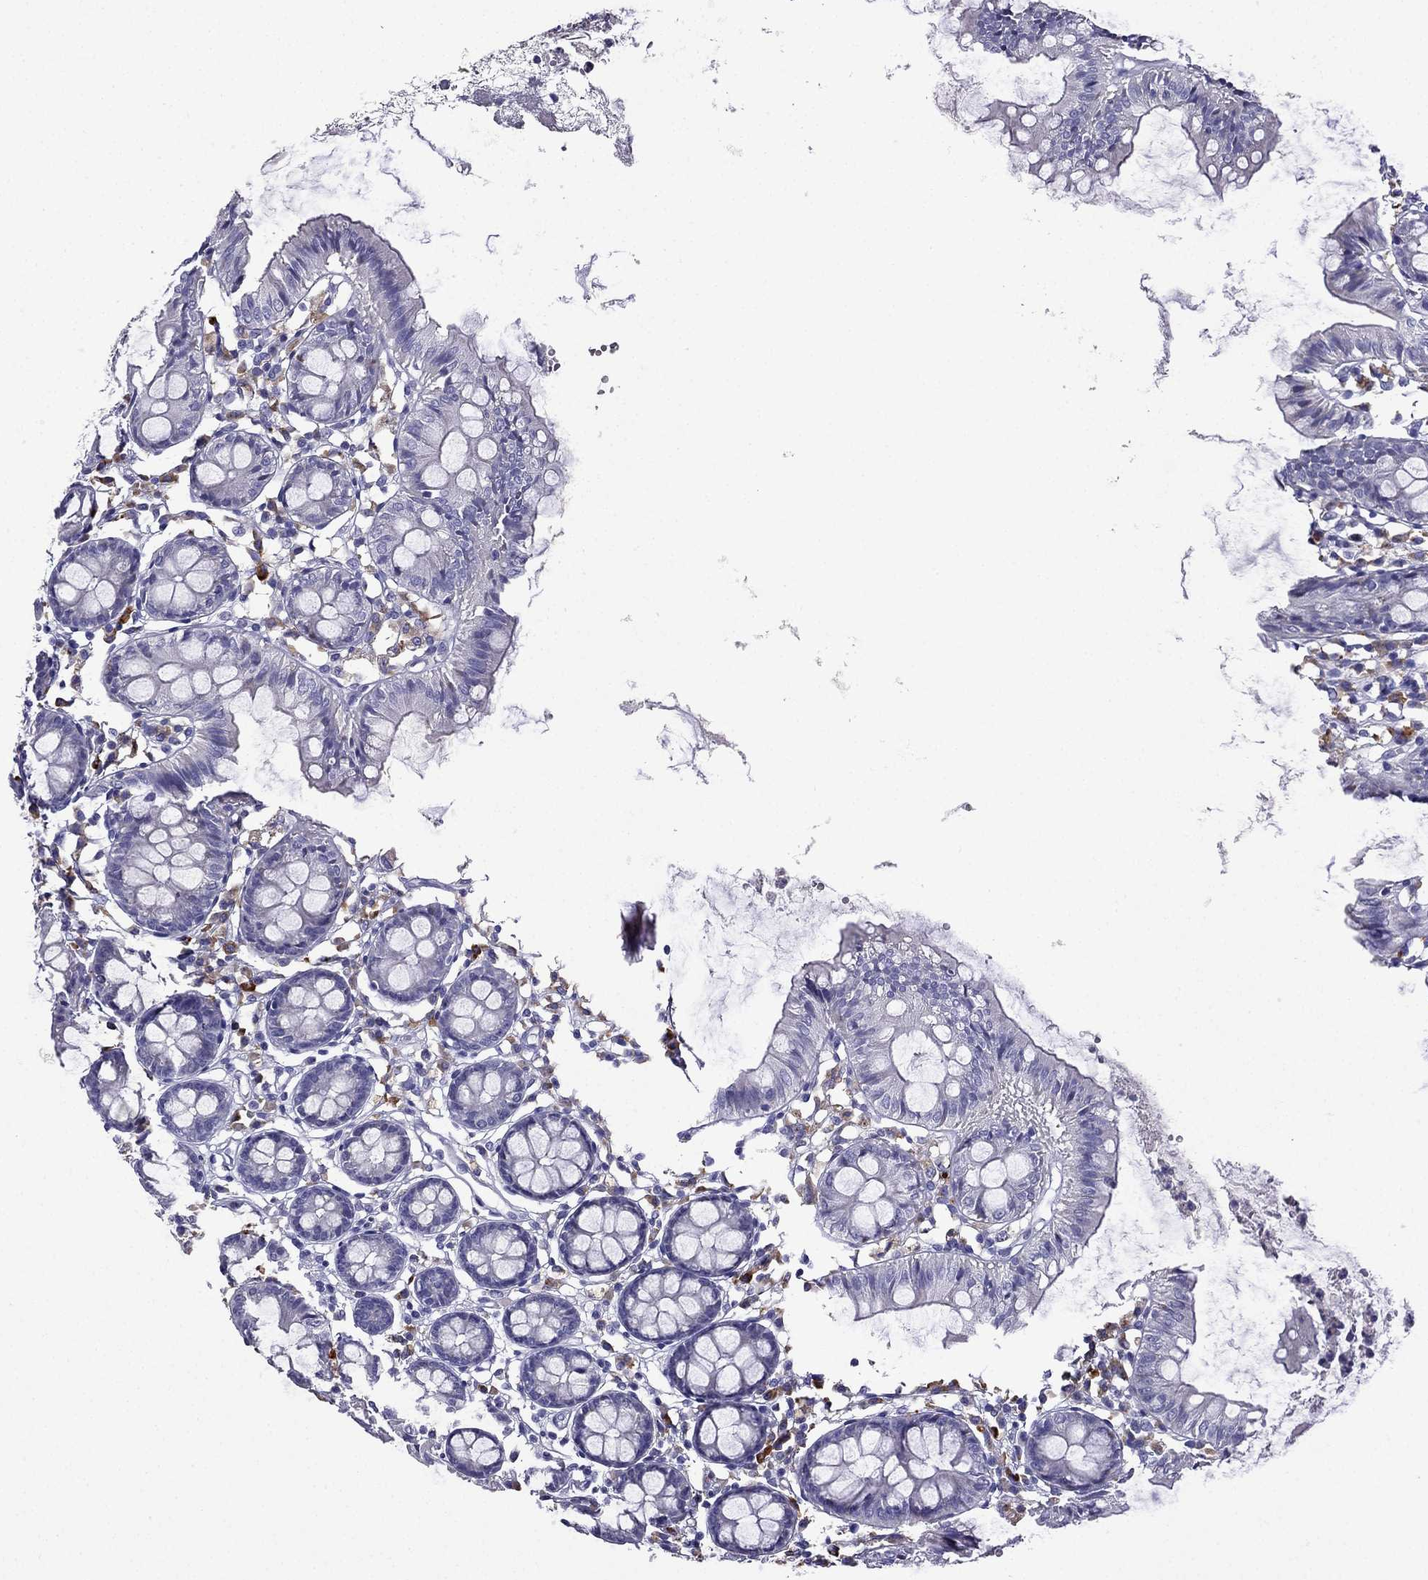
{"staining": {"intensity": "negative", "quantity": "none", "location": "none"}, "tissue": "colon", "cell_type": "Endothelial cells", "image_type": "normal", "snomed": [{"axis": "morphology", "description": "Normal tissue, NOS"}, {"axis": "topography", "description": "Colon"}], "caption": "Endothelial cells show no significant protein staining in unremarkable colon. (DAB (3,3'-diaminobenzidine) immunohistochemistry visualized using brightfield microscopy, high magnification).", "gene": "TSSK4", "patient": {"sex": "female", "age": 84}}